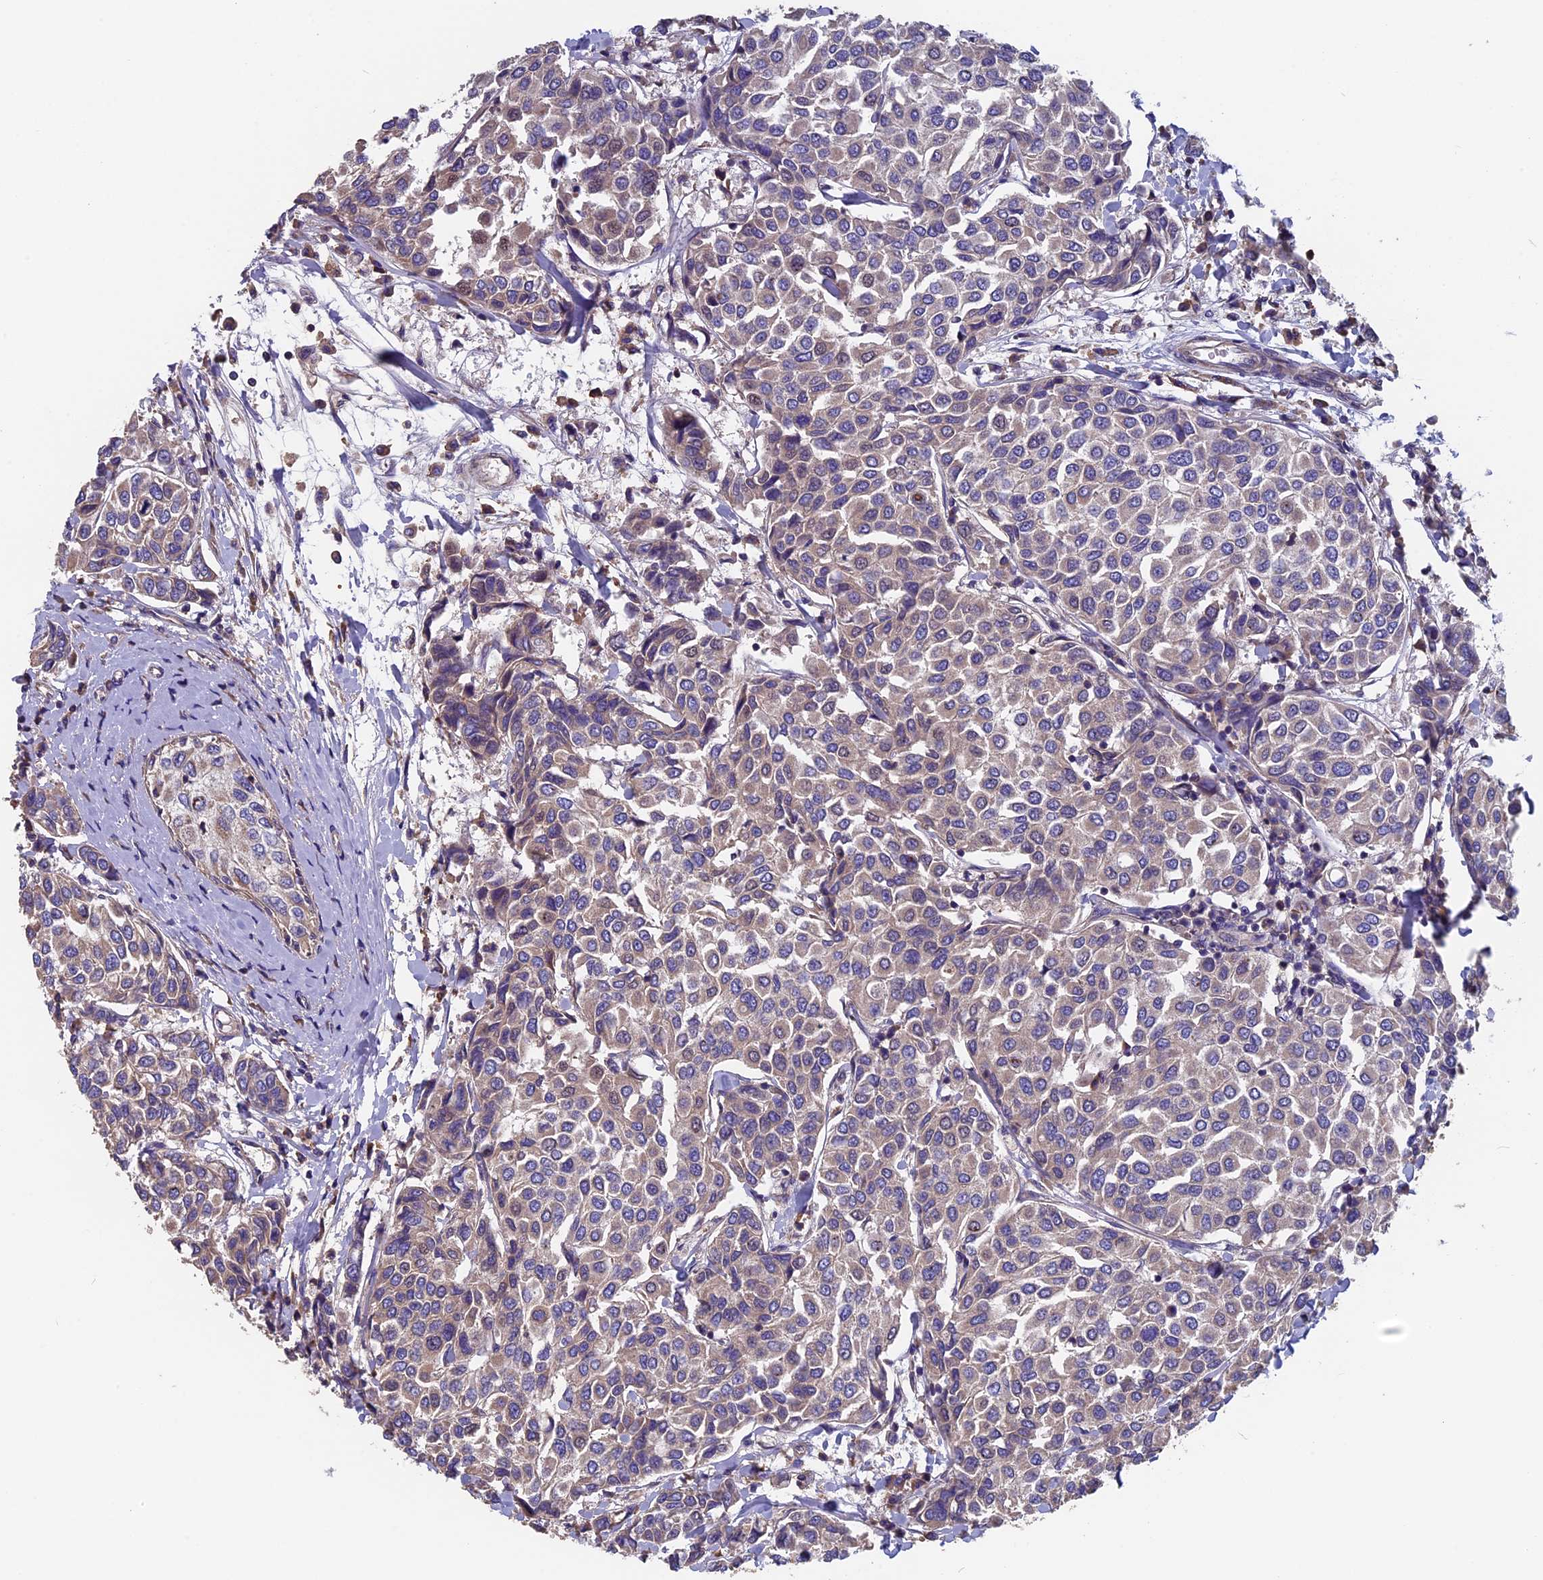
{"staining": {"intensity": "weak", "quantity": "<25%", "location": "cytoplasmic/membranous"}, "tissue": "breast cancer", "cell_type": "Tumor cells", "image_type": "cancer", "snomed": [{"axis": "morphology", "description": "Duct carcinoma"}, {"axis": "topography", "description": "Breast"}], "caption": "The IHC histopathology image has no significant positivity in tumor cells of breast cancer (invasive ductal carcinoma) tissue.", "gene": "CCDC153", "patient": {"sex": "female", "age": 55}}